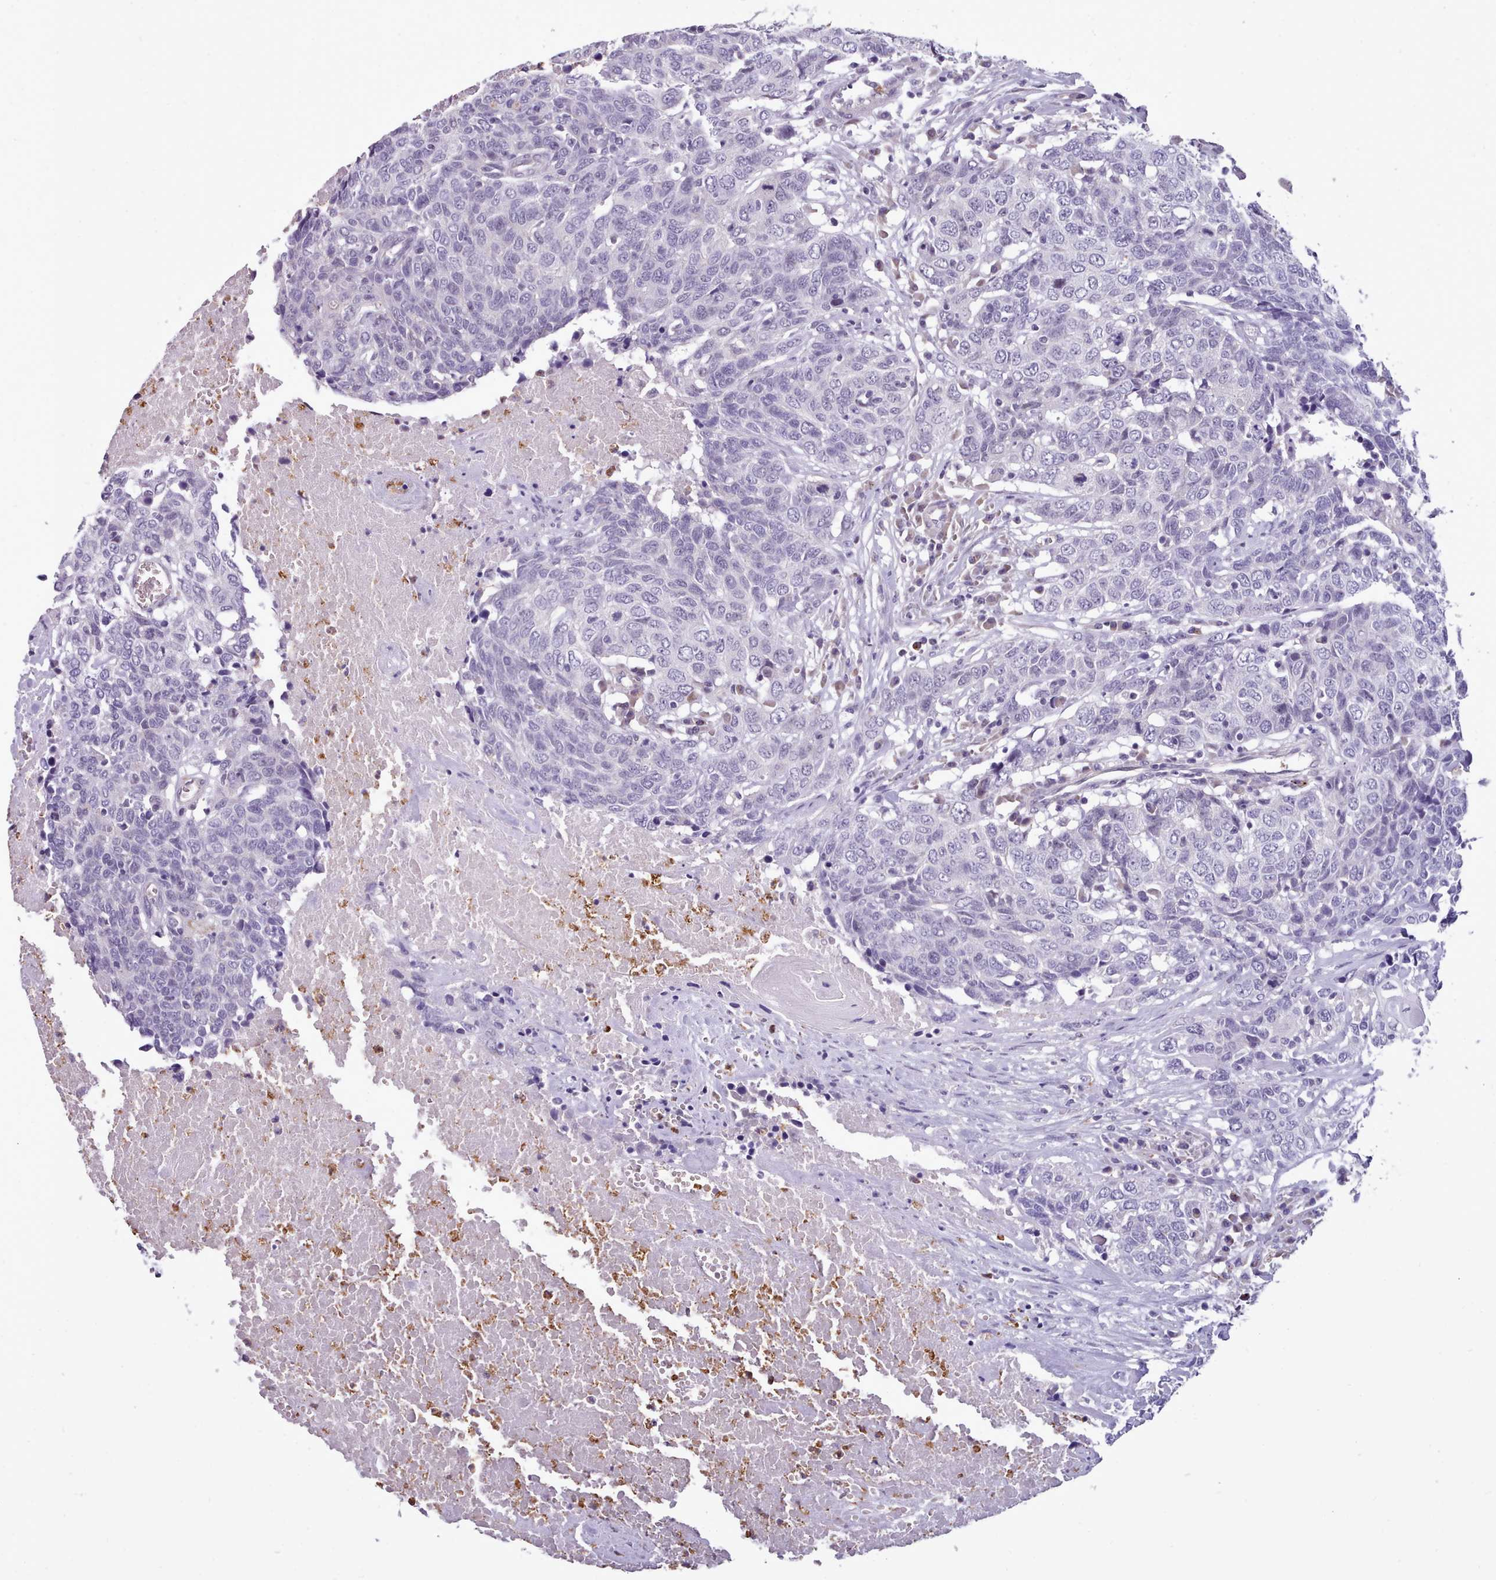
{"staining": {"intensity": "negative", "quantity": "none", "location": "none"}, "tissue": "head and neck cancer", "cell_type": "Tumor cells", "image_type": "cancer", "snomed": [{"axis": "morphology", "description": "Squamous cell carcinoma, NOS"}, {"axis": "topography", "description": "Head-Neck"}], "caption": "A high-resolution photomicrograph shows immunohistochemistry staining of head and neck squamous cell carcinoma, which demonstrates no significant staining in tumor cells.", "gene": "KCTD16", "patient": {"sex": "male", "age": 66}}